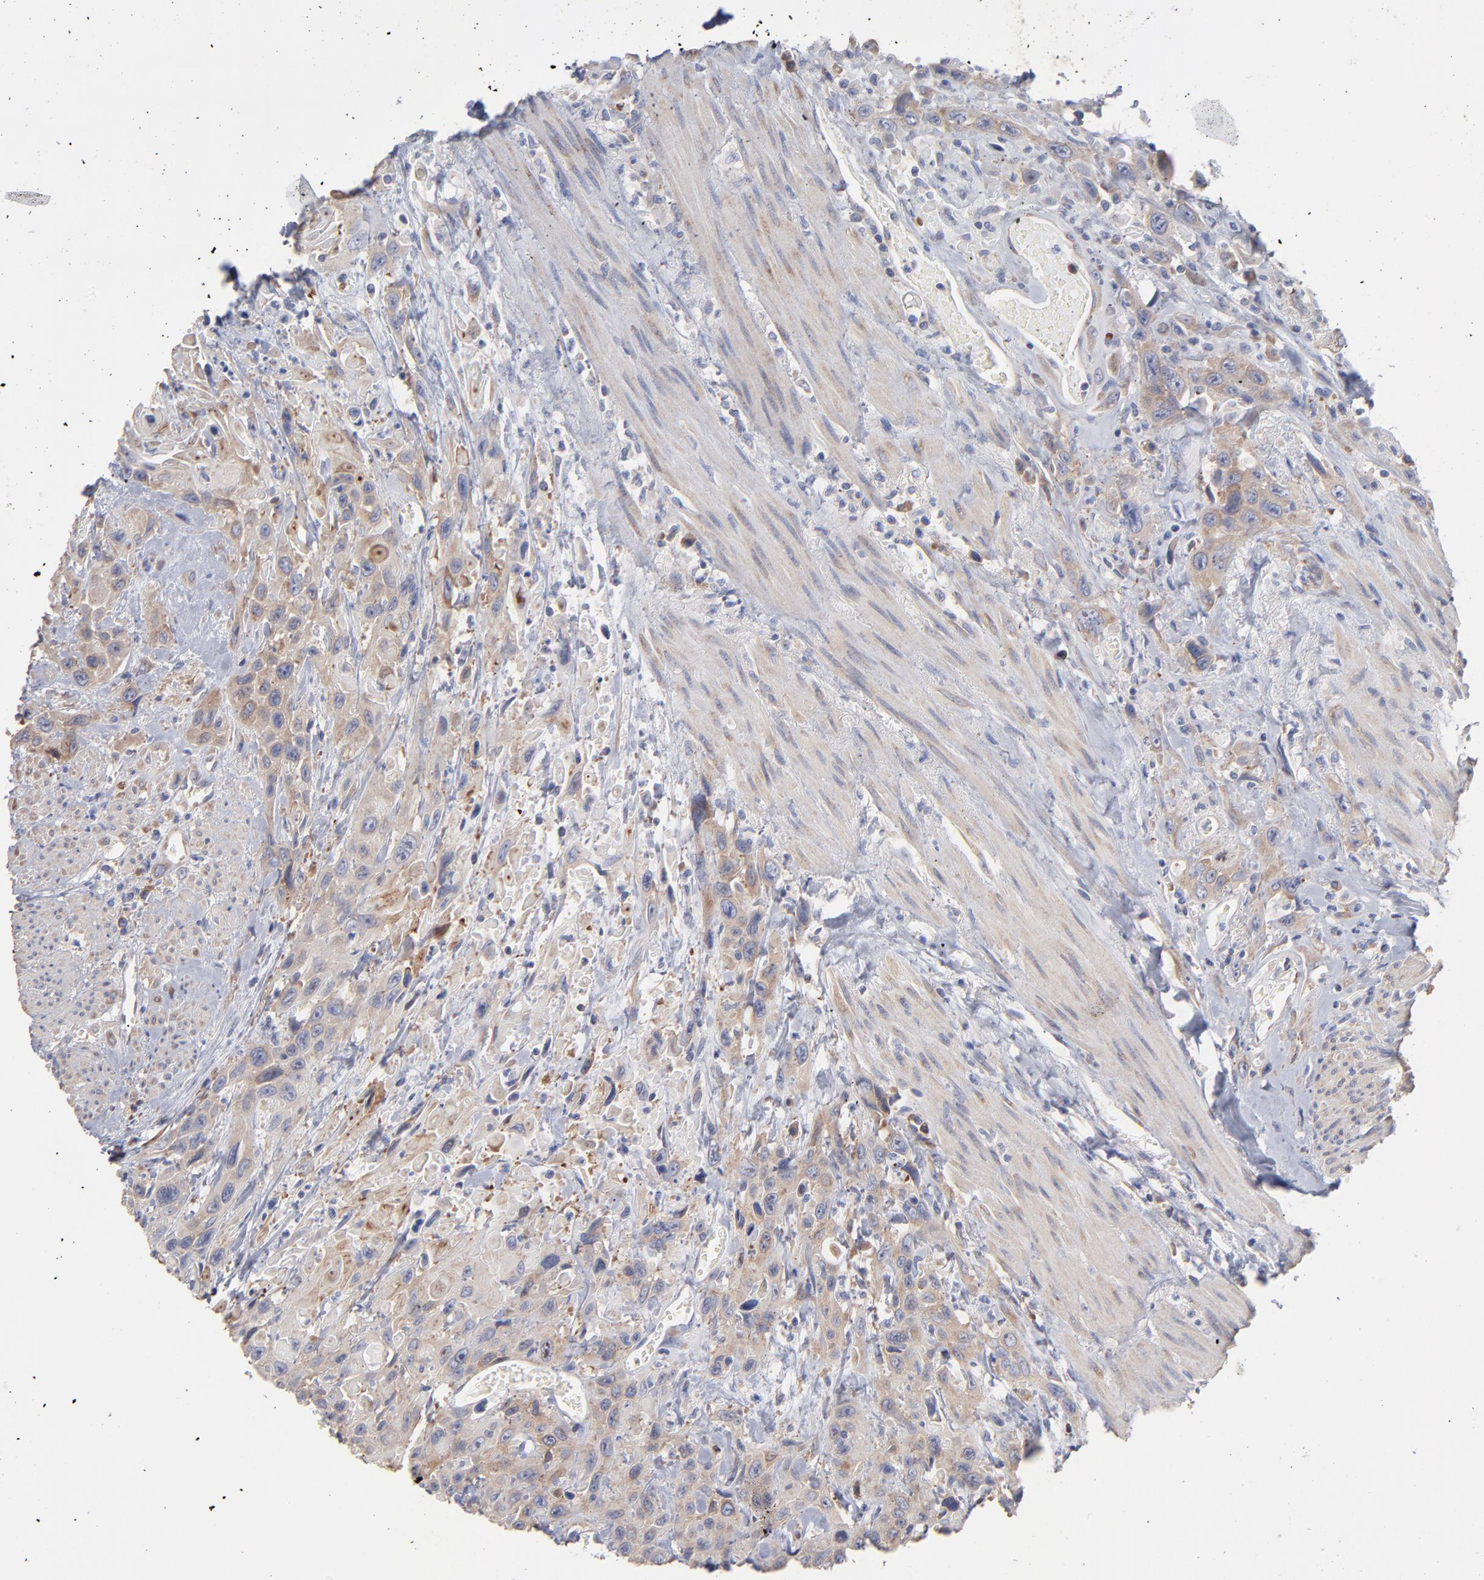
{"staining": {"intensity": "weak", "quantity": ">75%", "location": "cytoplasmic/membranous"}, "tissue": "urothelial cancer", "cell_type": "Tumor cells", "image_type": "cancer", "snomed": [{"axis": "morphology", "description": "Urothelial carcinoma, High grade"}, {"axis": "topography", "description": "Urinary bladder"}], "caption": "The immunohistochemical stain shows weak cytoplasmic/membranous positivity in tumor cells of high-grade urothelial carcinoma tissue.", "gene": "RPL3", "patient": {"sex": "female", "age": 84}}